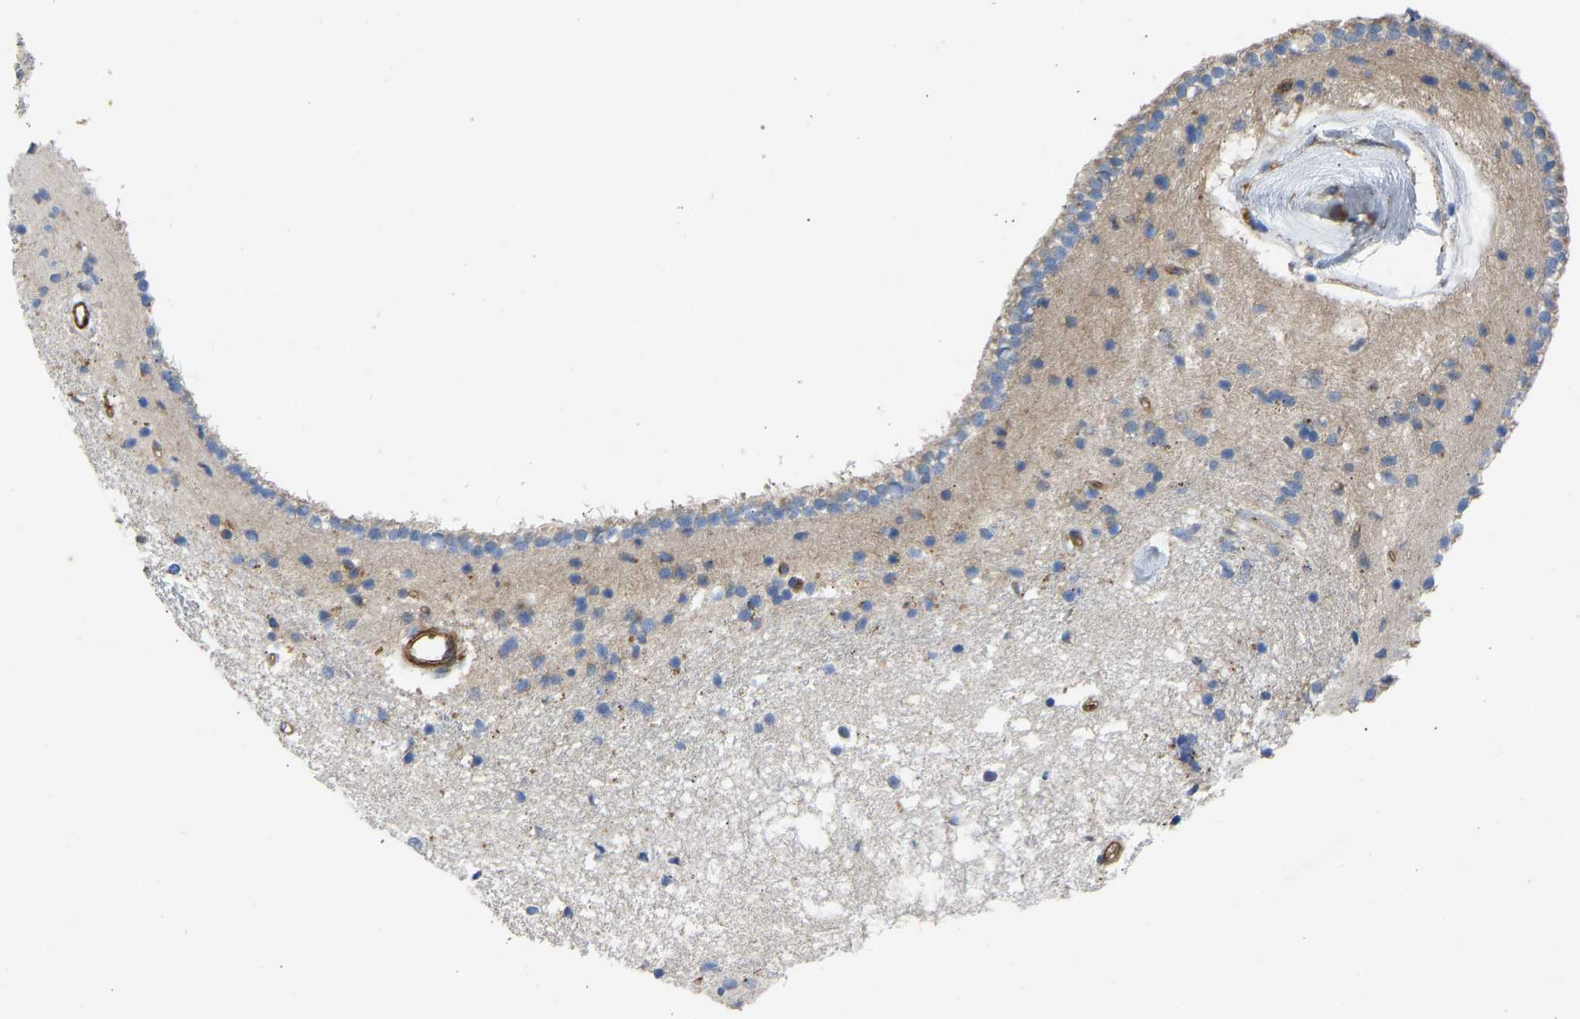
{"staining": {"intensity": "moderate", "quantity": "25%-75%", "location": "cytoplasmic/membranous"}, "tissue": "caudate", "cell_type": "Glial cells", "image_type": "normal", "snomed": [{"axis": "morphology", "description": "Normal tissue, NOS"}, {"axis": "topography", "description": "Lateral ventricle wall"}], "caption": "DAB (3,3'-diaminobenzidine) immunohistochemical staining of normal human caudate demonstrates moderate cytoplasmic/membranous protein positivity in approximately 25%-75% of glial cells.", "gene": "MYO1C", "patient": {"sex": "male", "age": 45}}